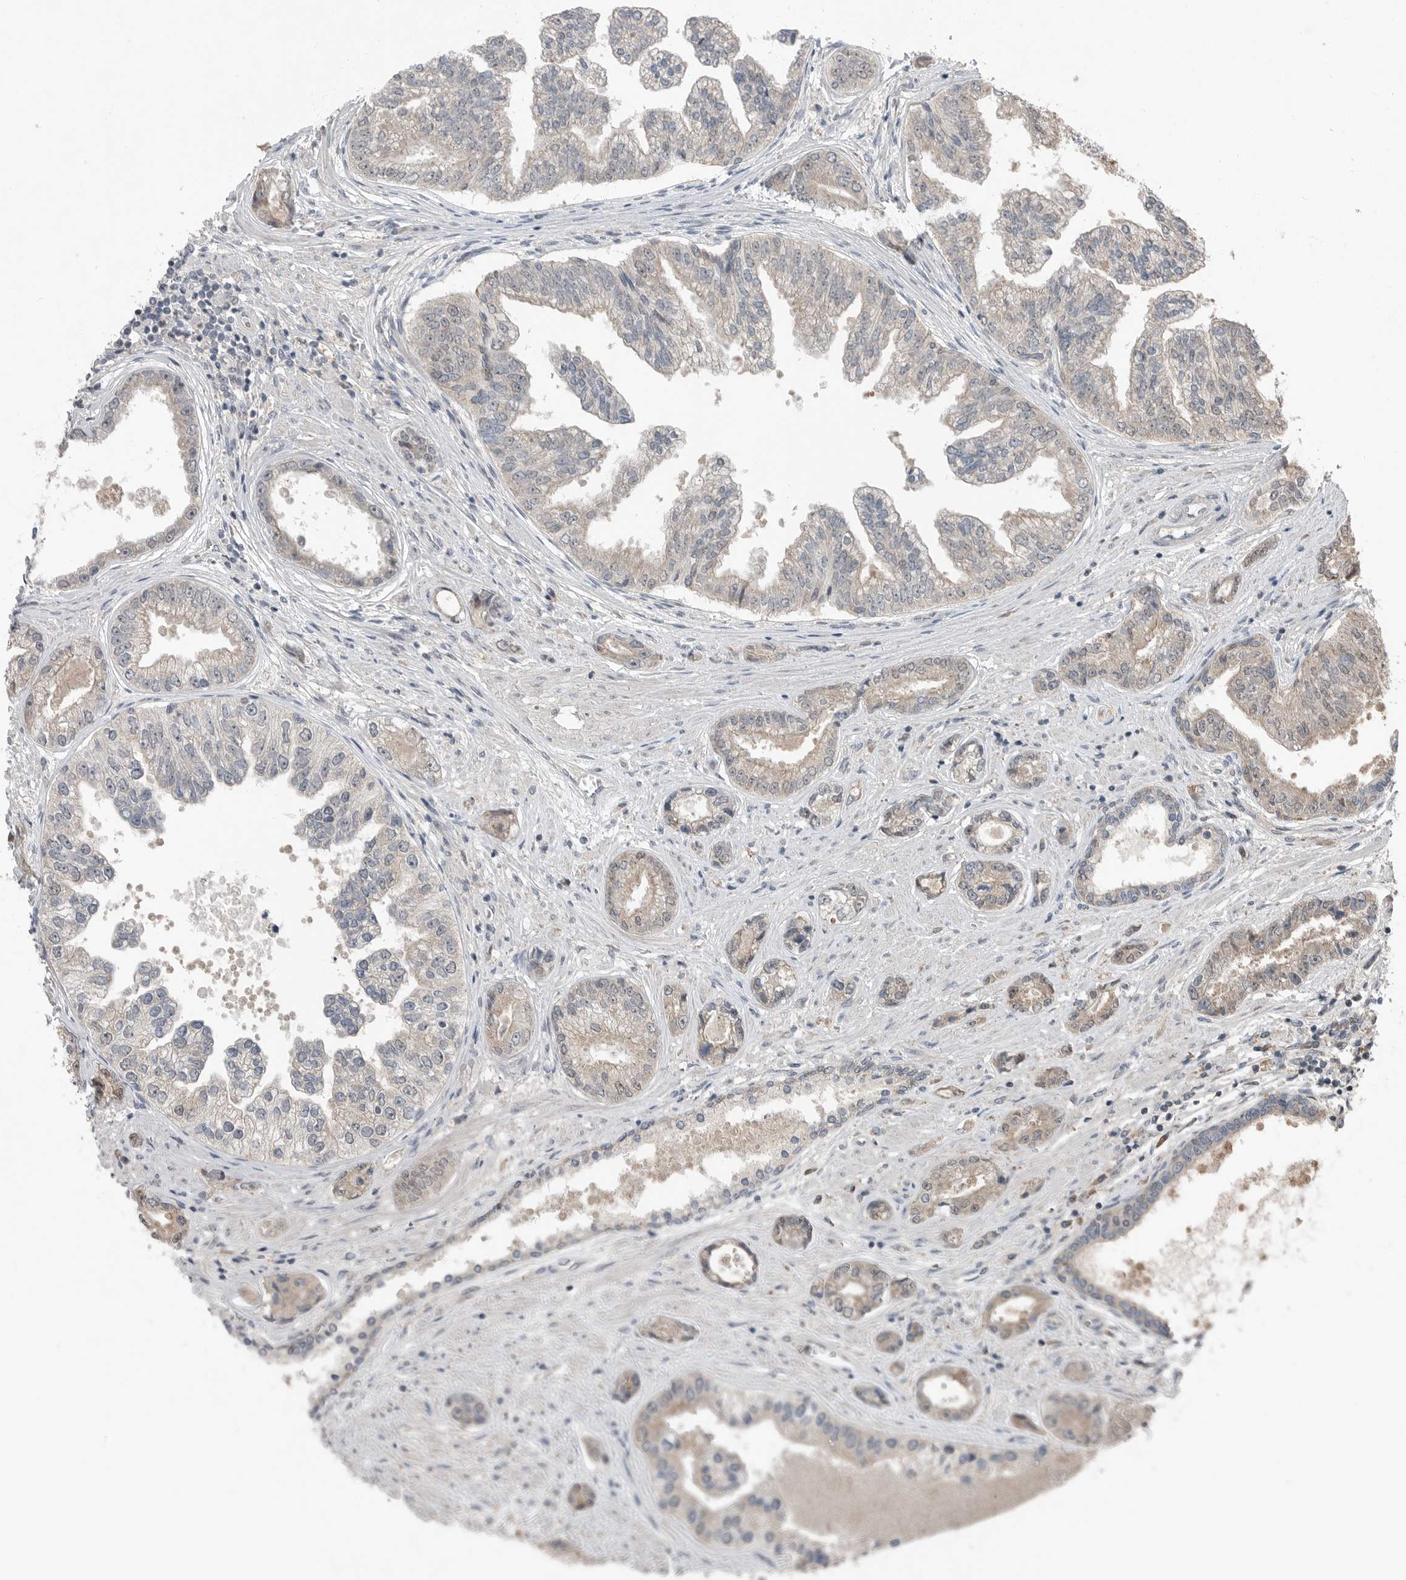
{"staining": {"intensity": "moderate", "quantity": "<25%", "location": "cytoplasmic/membranous"}, "tissue": "prostate cancer", "cell_type": "Tumor cells", "image_type": "cancer", "snomed": [{"axis": "morphology", "description": "Adenocarcinoma, High grade"}, {"axis": "topography", "description": "Prostate"}], "caption": "Human prostate cancer stained with a protein marker displays moderate staining in tumor cells.", "gene": "MFAP3L", "patient": {"sex": "male", "age": 61}}